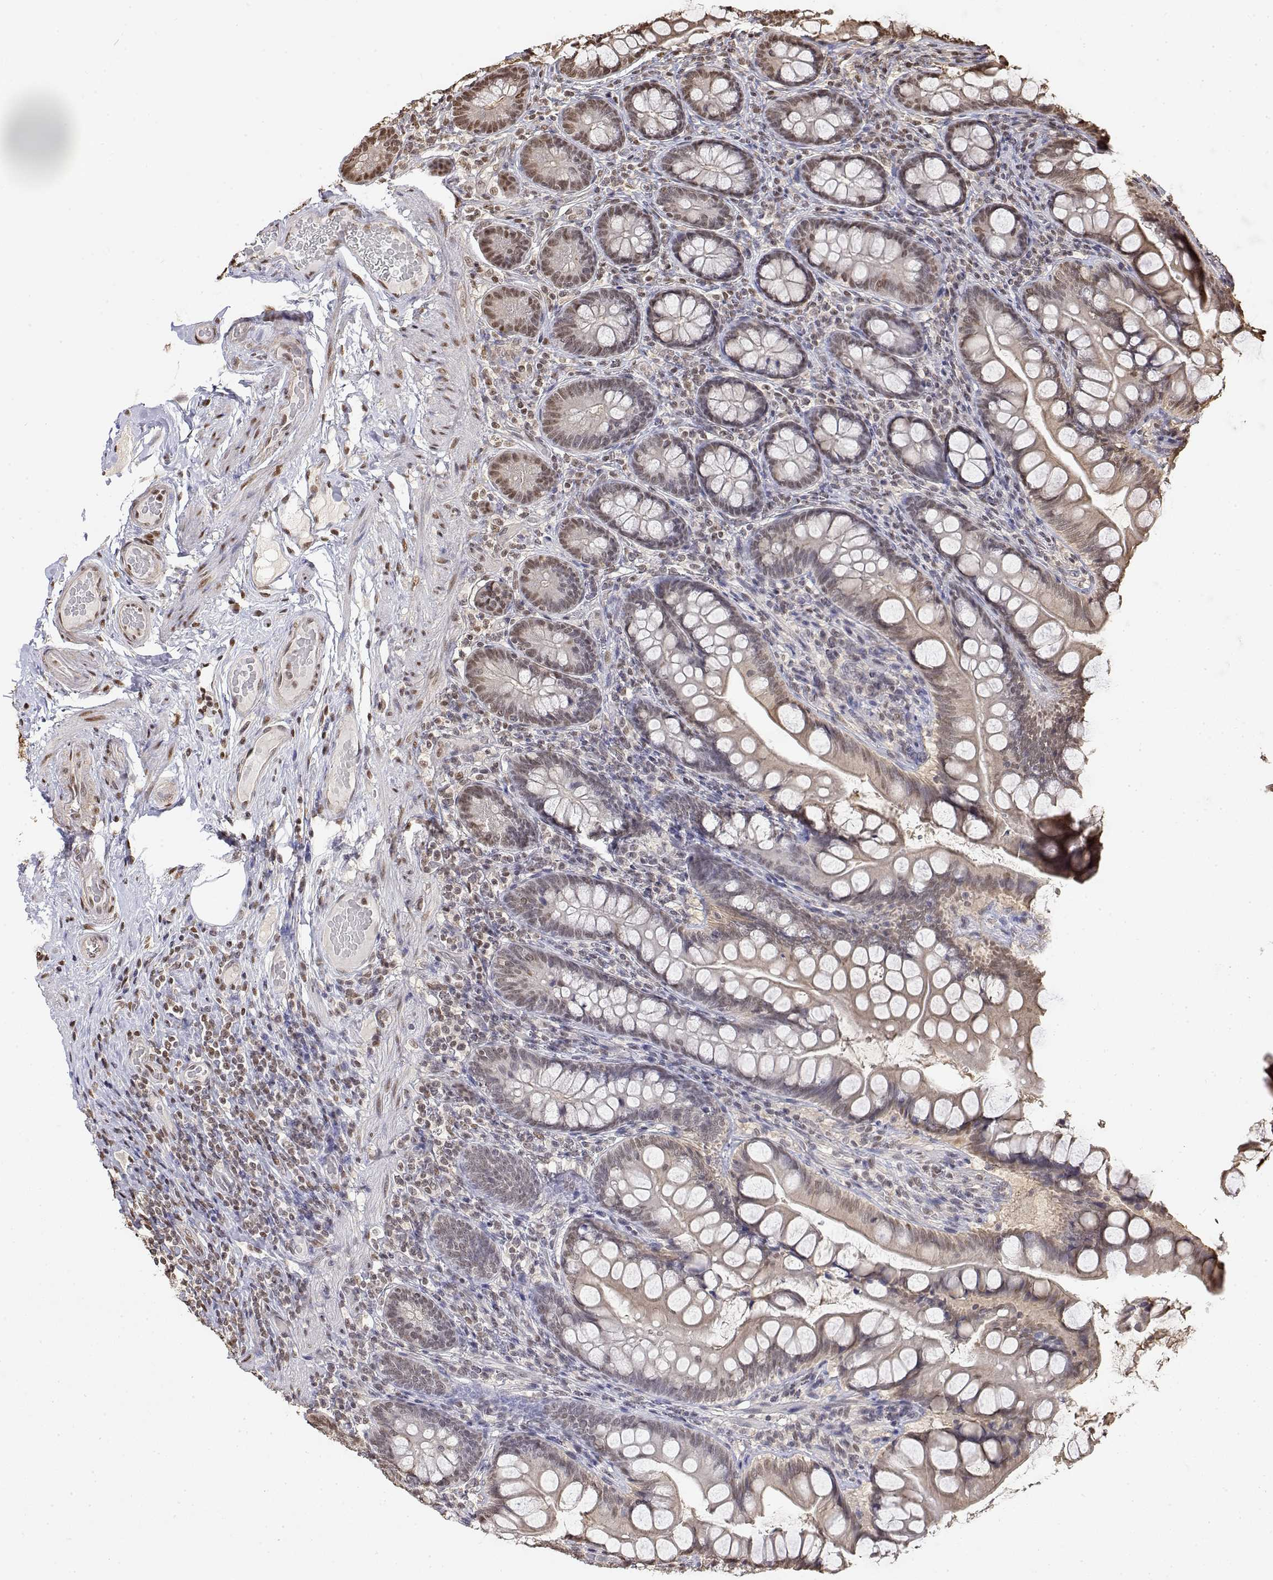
{"staining": {"intensity": "moderate", "quantity": ">75%", "location": "cytoplasmic/membranous,nuclear"}, "tissue": "small intestine", "cell_type": "Glandular cells", "image_type": "normal", "snomed": [{"axis": "morphology", "description": "Normal tissue, NOS"}, {"axis": "topography", "description": "Small intestine"}], "caption": "Immunohistochemistry (IHC) of unremarkable human small intestine reveals medium levels of moderate cytoplasmic/membranous,nuclear positivity in approximately >75% of glandular cells.", "gene": "TPI1", "patient": {"sex": "male", "age": 70}}